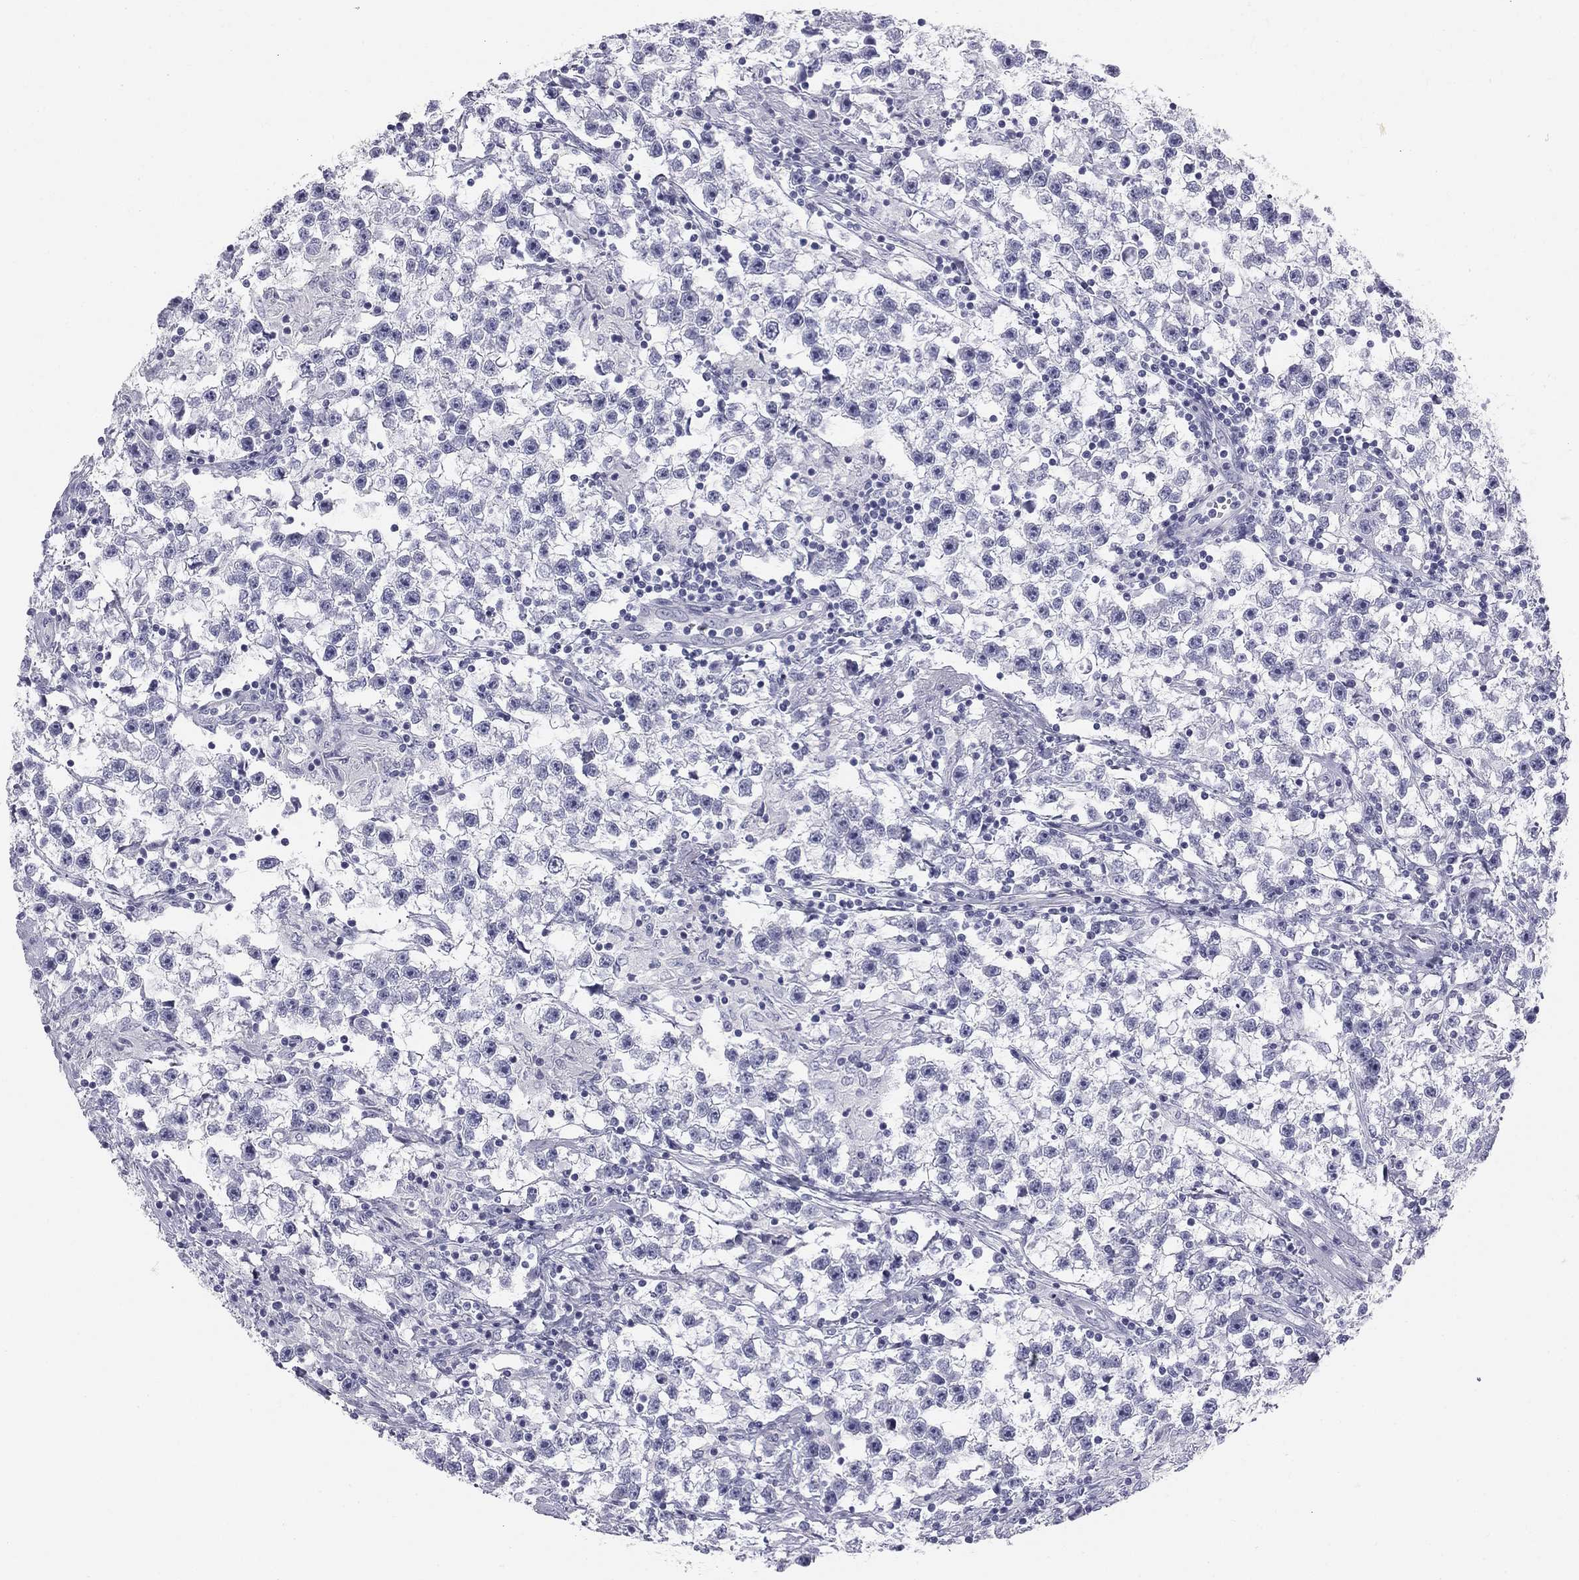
{"staining": {"intensity": "negative", "quantity": "none", "location": "none"}, "tissue": "testis cancer", "cell_type": "Tumor cells", "image_type": "cancer", "snomed": [{"axis": "morphology", "description": "Seminoma, NOS"}, {"axis": "topography", "description": "Testis"}], "caption": "Tumor cells are negative for protein expression in human seminoma (testis). (DAB (3,3'-diaminobenzidine) immunohistochemistry (IHC) visualized using brightfield microscopy, high magnification).", "gene": "SULT2B1", "patient": {"sex": "male", "age": 59}}